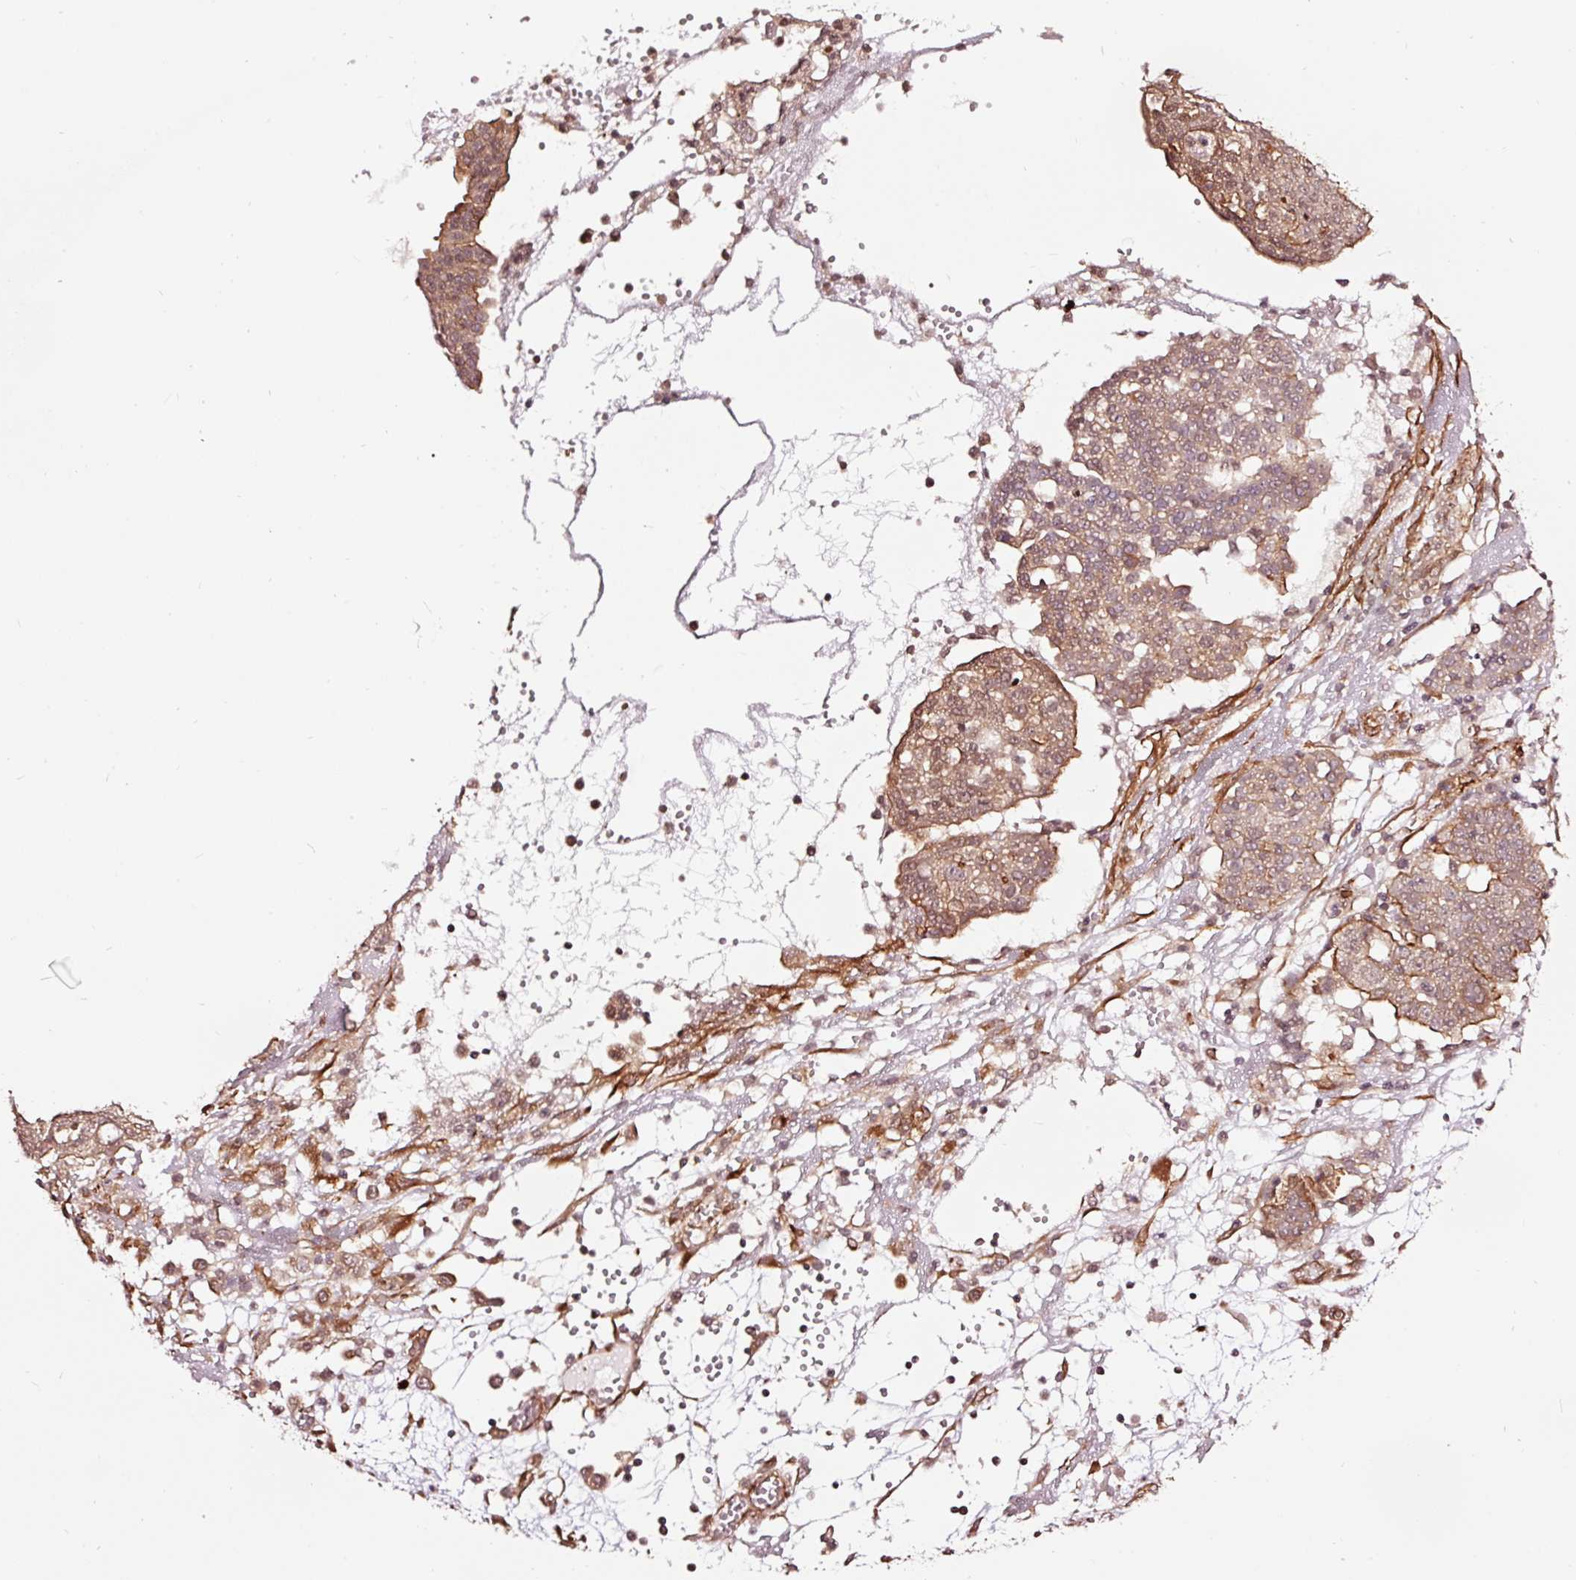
{"staining": {"intensity": "moderate", "quantity": "25%-75%", "location": "cytoplasmic/membranous"}, "tissue": "ovarian cancer", "cell_type": "Tumor cells", "image_type": "cancer", "snomed": [{"axis": "morphology", "description": "Cystadenocarcinoma, serous, NOS"}, {"axis": "topography", "description": "Soft tissue"}, {"axis": "topography", "description": "Ovary"}], "caption": "An IHC histopathology image of neoplastic tissue is shown. Protein staining in brown highlights moderate cytoplasmic/membranous positivity in serous cystadenocarcinoma (ovarian) within tumor cells.", "gene": "TPM1", "patient": {"sex": "female", "age": 57}}